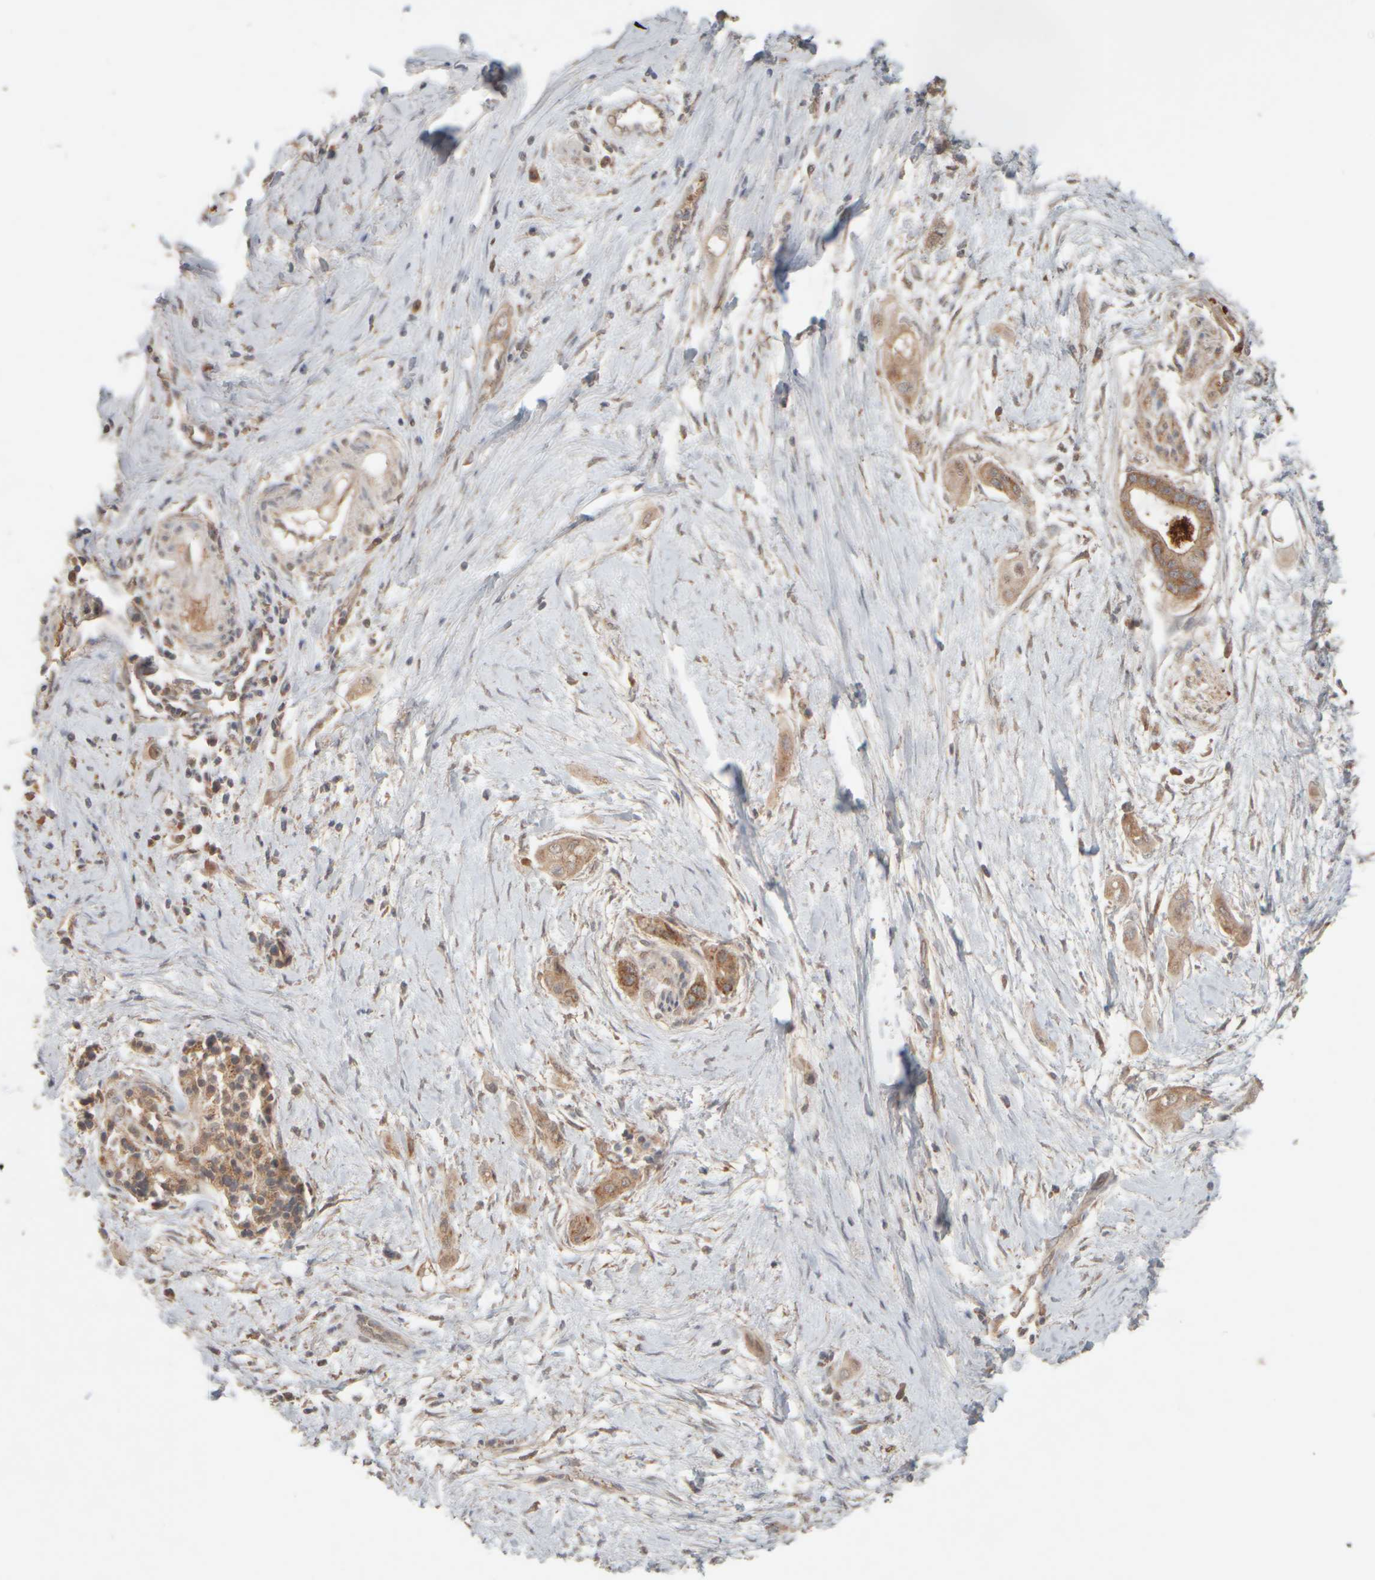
{"staining": {"intensity": "moderate", "quantity": ">75%", "location": "cytoplasmic/membranous"}, "tissue": "pancreatic cancer", "cell_type": "Tumor cells", "image_type": "cancer", "snomed": [{"axis": "morphology", "description": "Adenocarcinoma, NOS"}, {"axis": "topography", "description": "Pancreas"}], "caption": "Pancreatic cancer stained with a brown dye displays moderate cytoplasmic/membranous positive staining in about >75% of tumor cells.", "gene": "EIF2B3", "patient": {"sex": "male", "age": 59}}